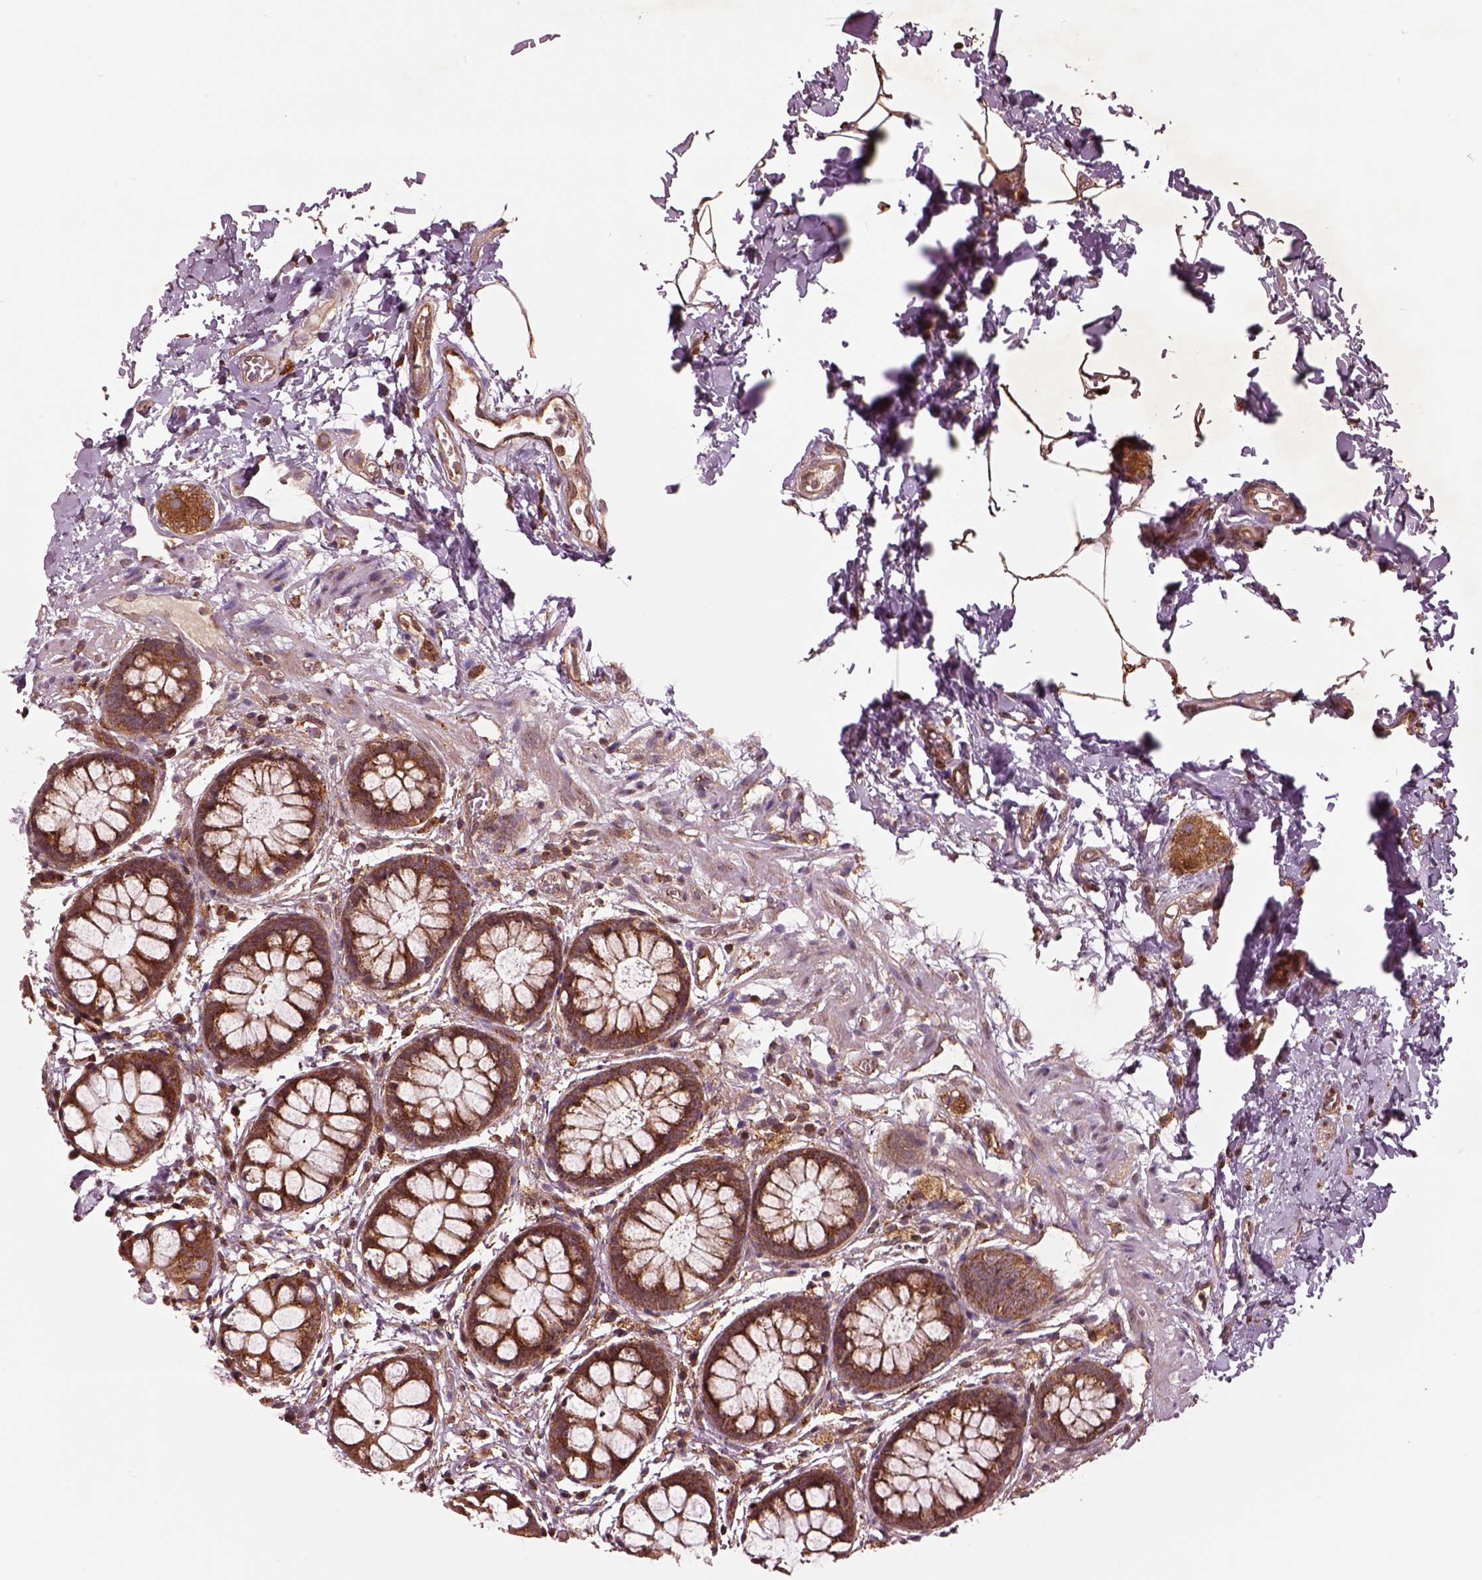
{"staining": {"intensity": "strong", "quantity": "25%-75%", "location": "cytoplasmic/membranous"}, "tissue": "rectum", "cell_type": "Glandular cells", "image_type": "normal", "snomed": [{"axis": "morphology", "description": "Normal tissue, NOS"}, {"axis": "topography", "description": "Rectum"}], "caption": "High-magnification brightfield microscopy of normal rectum stained with DAB (brown) and counterstained with hematoxylin (blue). glandular cells exhibit strong cytoplasmic/membranous positivity is present in about25%-75% of cells. (Brightfield microscopy of DAB IHC at high magnification).", "gene": "WASHC2A", "patient": {"sex": "female", "age": 62}}